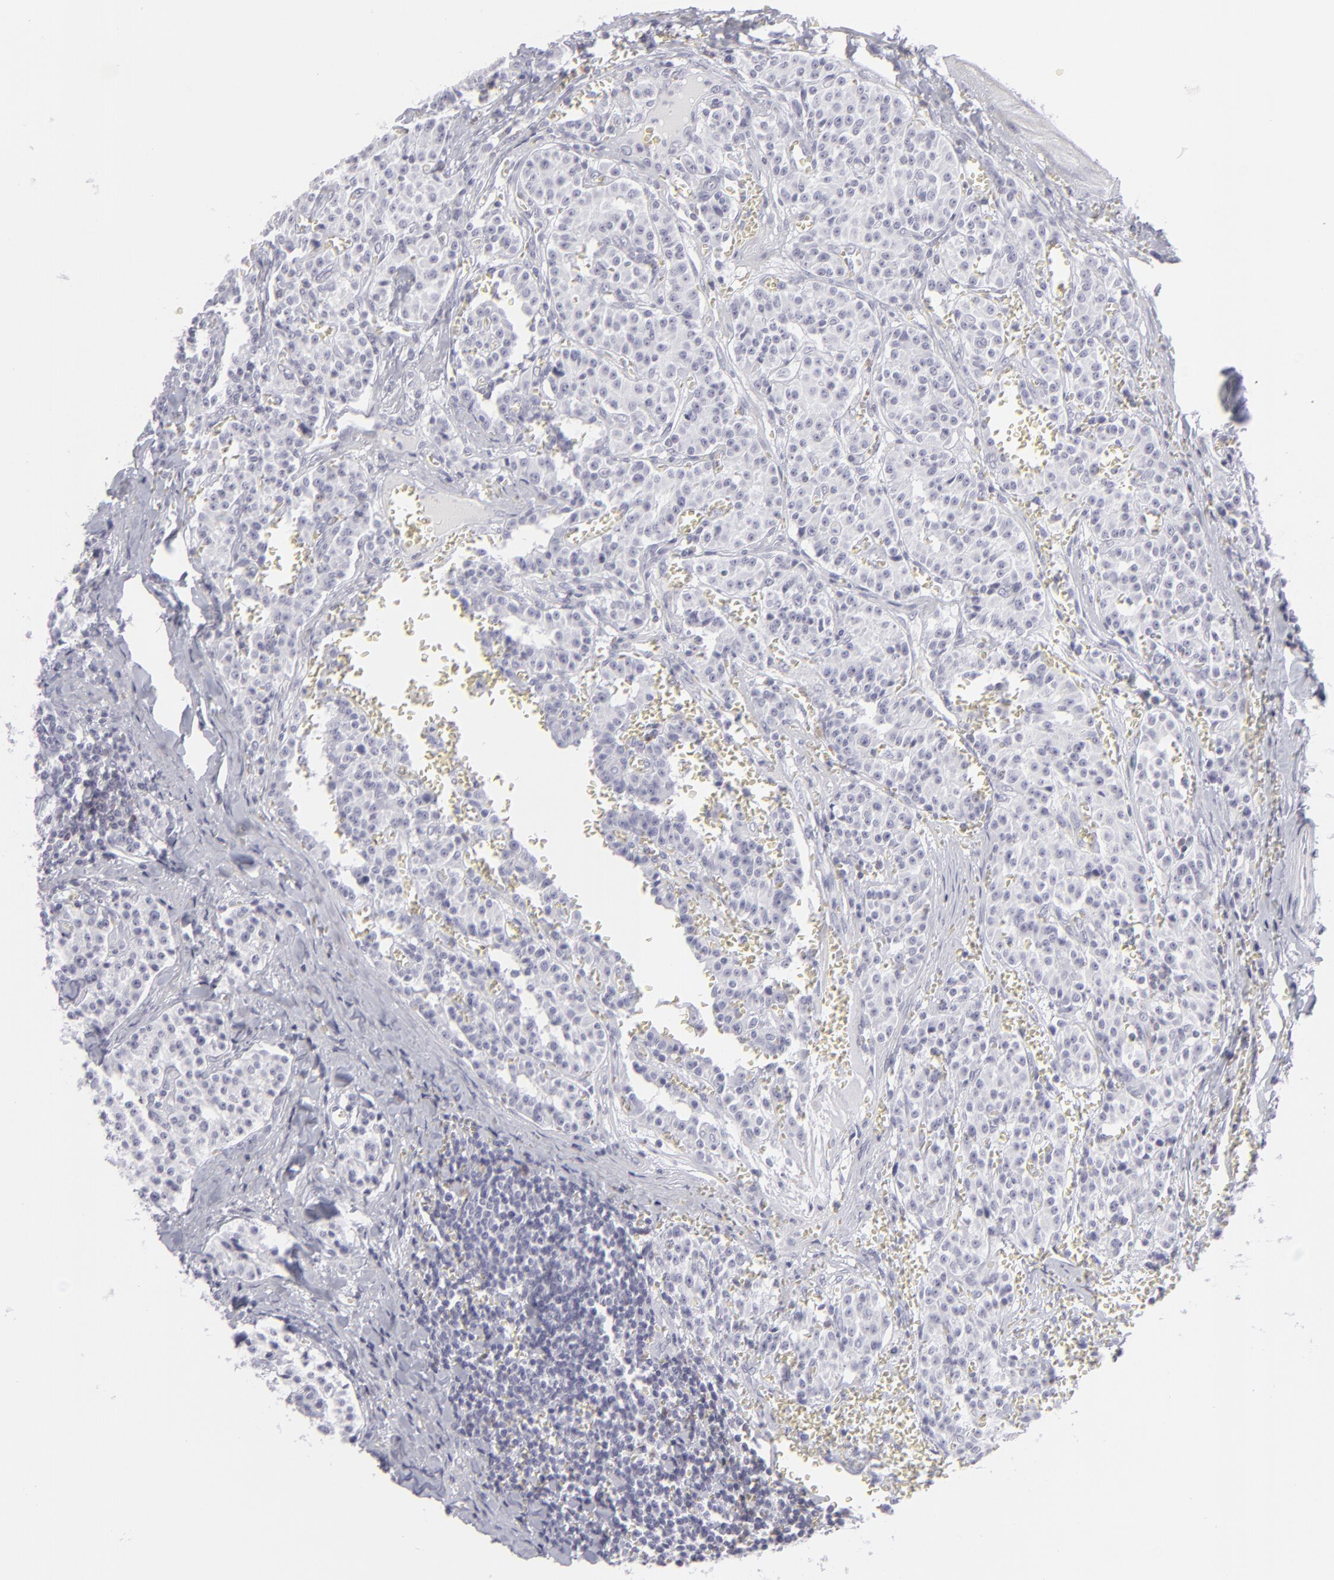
{"staining": {"intensity": "negative", "quantity": "none", "location": "none"}, "tissue": "carcinoid", "cell_type": "Tumor cells", "image_type": "cancer", "snomed": [{"axis": "morphology", "description": "Carcinoid, malignant, NOS"}, {"axis": "topography", "description": "Stomach"}], "caption": "This is an immunohistochemistry (IHC) histopathology image of carcinoid. There is no staining in tumor cells.", "gene": "CD7", "patient": {"sex": "female", "age": 76}}